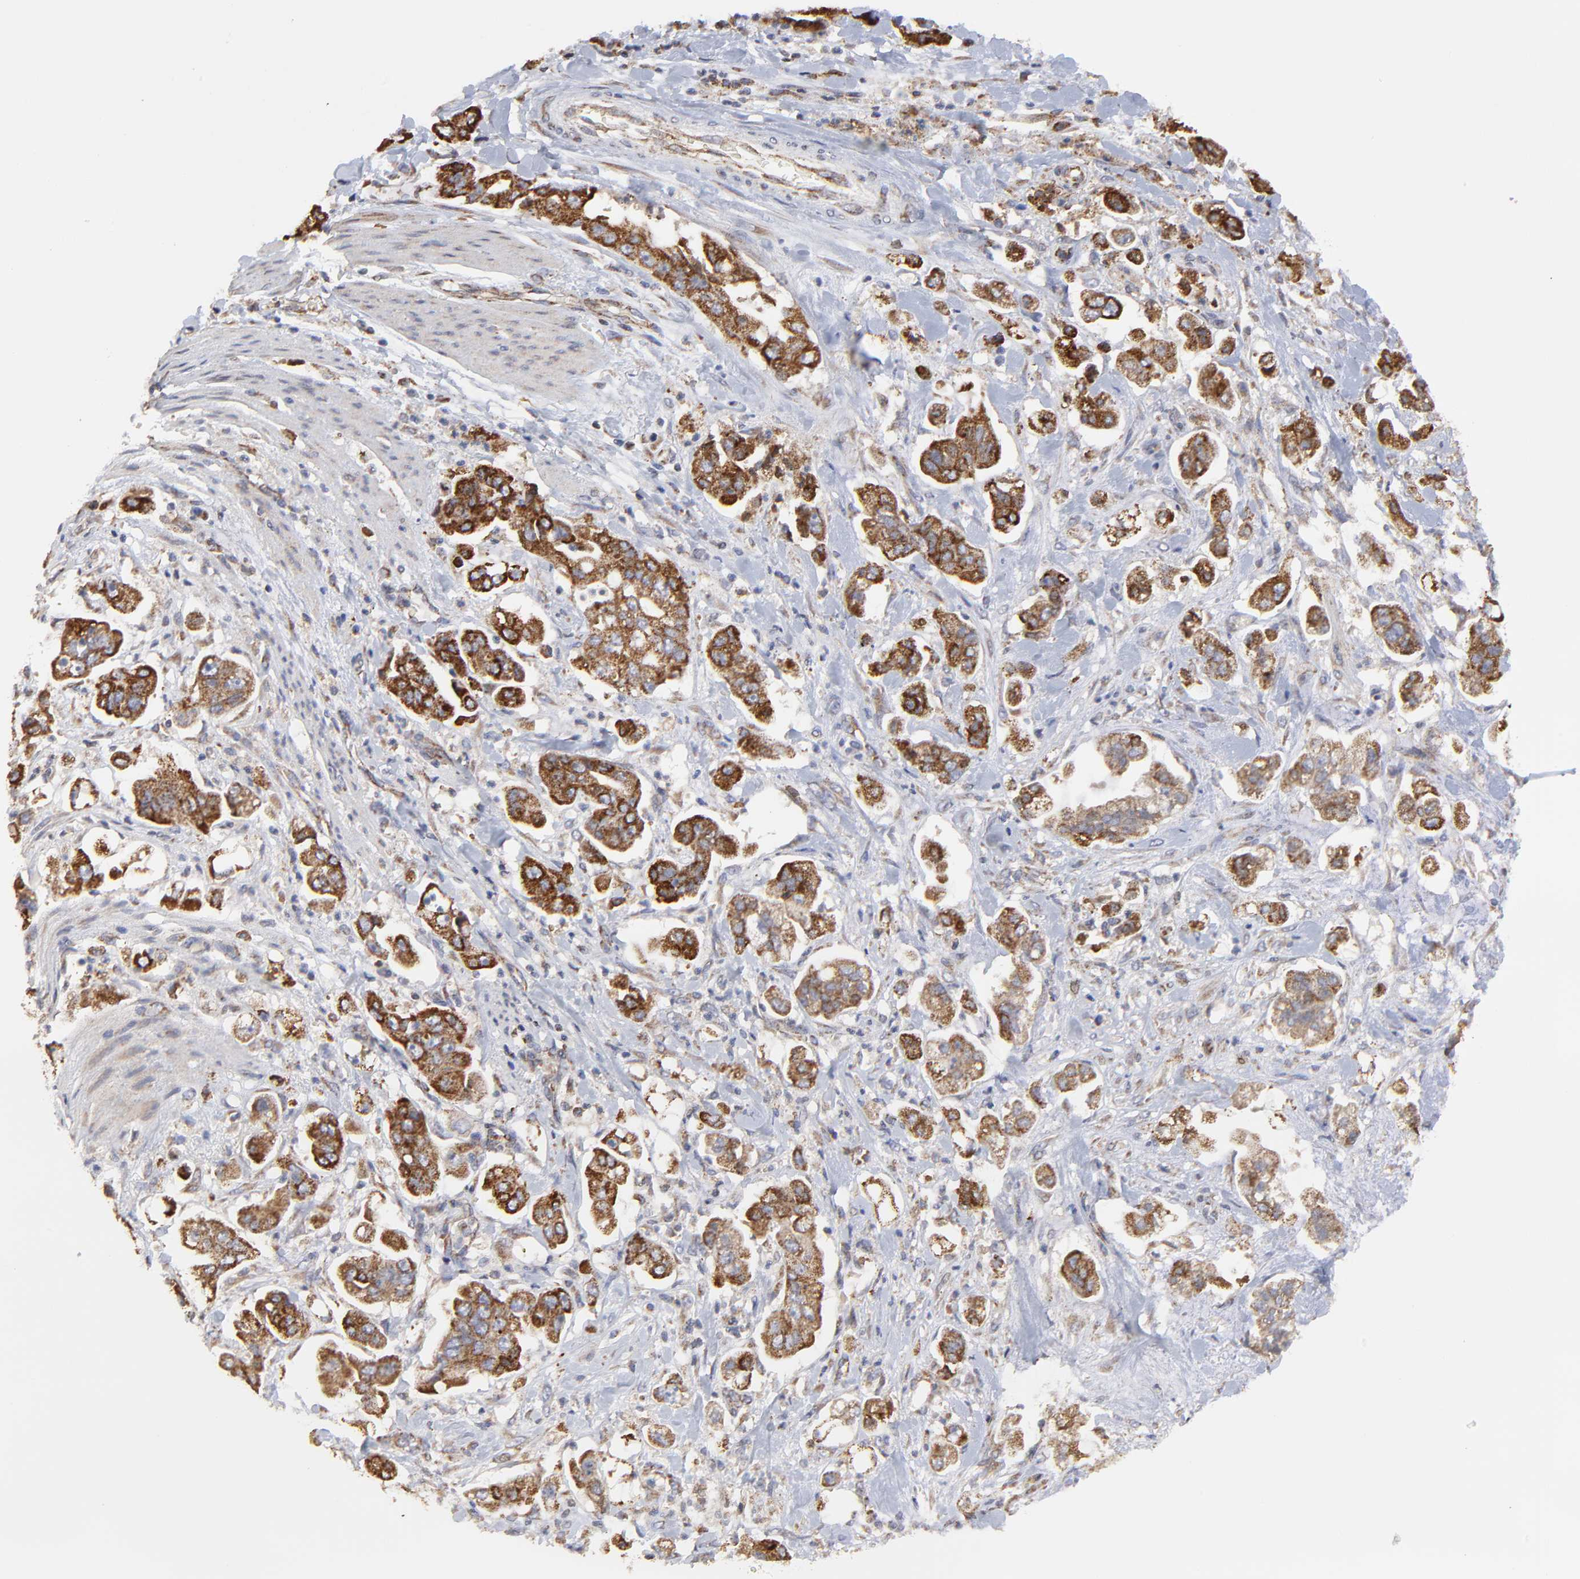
{"staining": {"intensity": "moderate", "quantity": ">75%", "location": "cytoplasmic/membranous"}, "tissue": "stomach cancer", "cell_type": "Tumor cells", "image_type": "cancer", "snomed": [{"axis": "morphology", "description": "Adenocarcinoma, NOS"}, {"axis": "topography", "description": "Stomach"}], "caption": "A histopathology image showing moderate cytoplasmic/membranous positivity in about >75% of tumor cells in stomach cancer (adenocarcinoma), as visualized by brown immunohistochemical staining.", "gene": "ZNF550", "patient": {"sex": "male", "age": 62}}